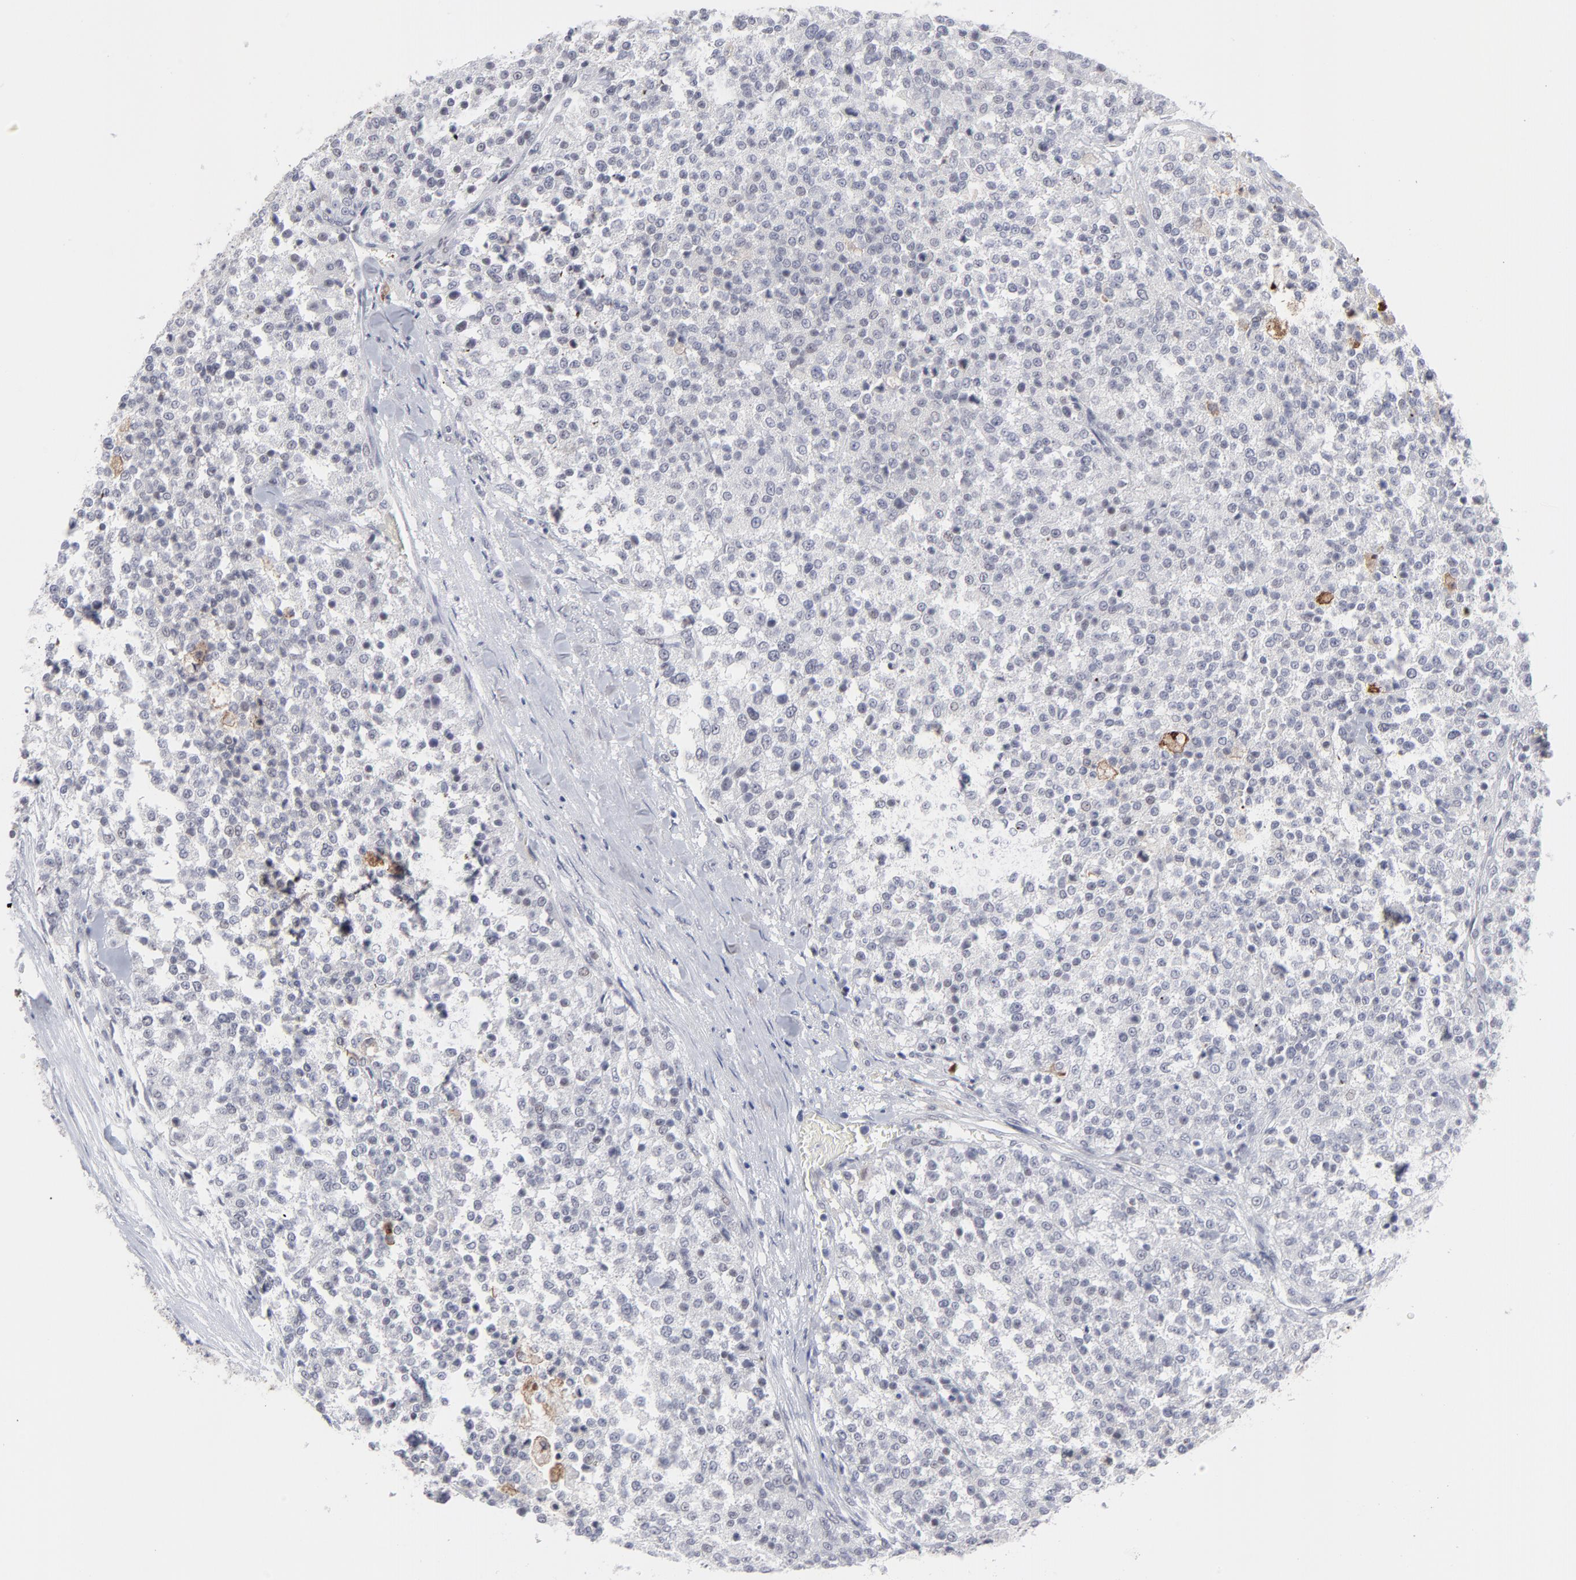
{"staining": {"intensity": "negative", "quantity": "none", "location": "none"}, "tissue": "testis cancer", "cell_type": "Tumor cells", "image_type": "cancer", "snomed": [{"axis": "morphology", "description": "Seminoma, NOS"}, {"axis": "topography", "description": "Testis"}], "caption": "There is no significant staining in tumor cells of testis seminoma.", "gene": "CCR2", "patient": {"sex": "male", "age": 59}}